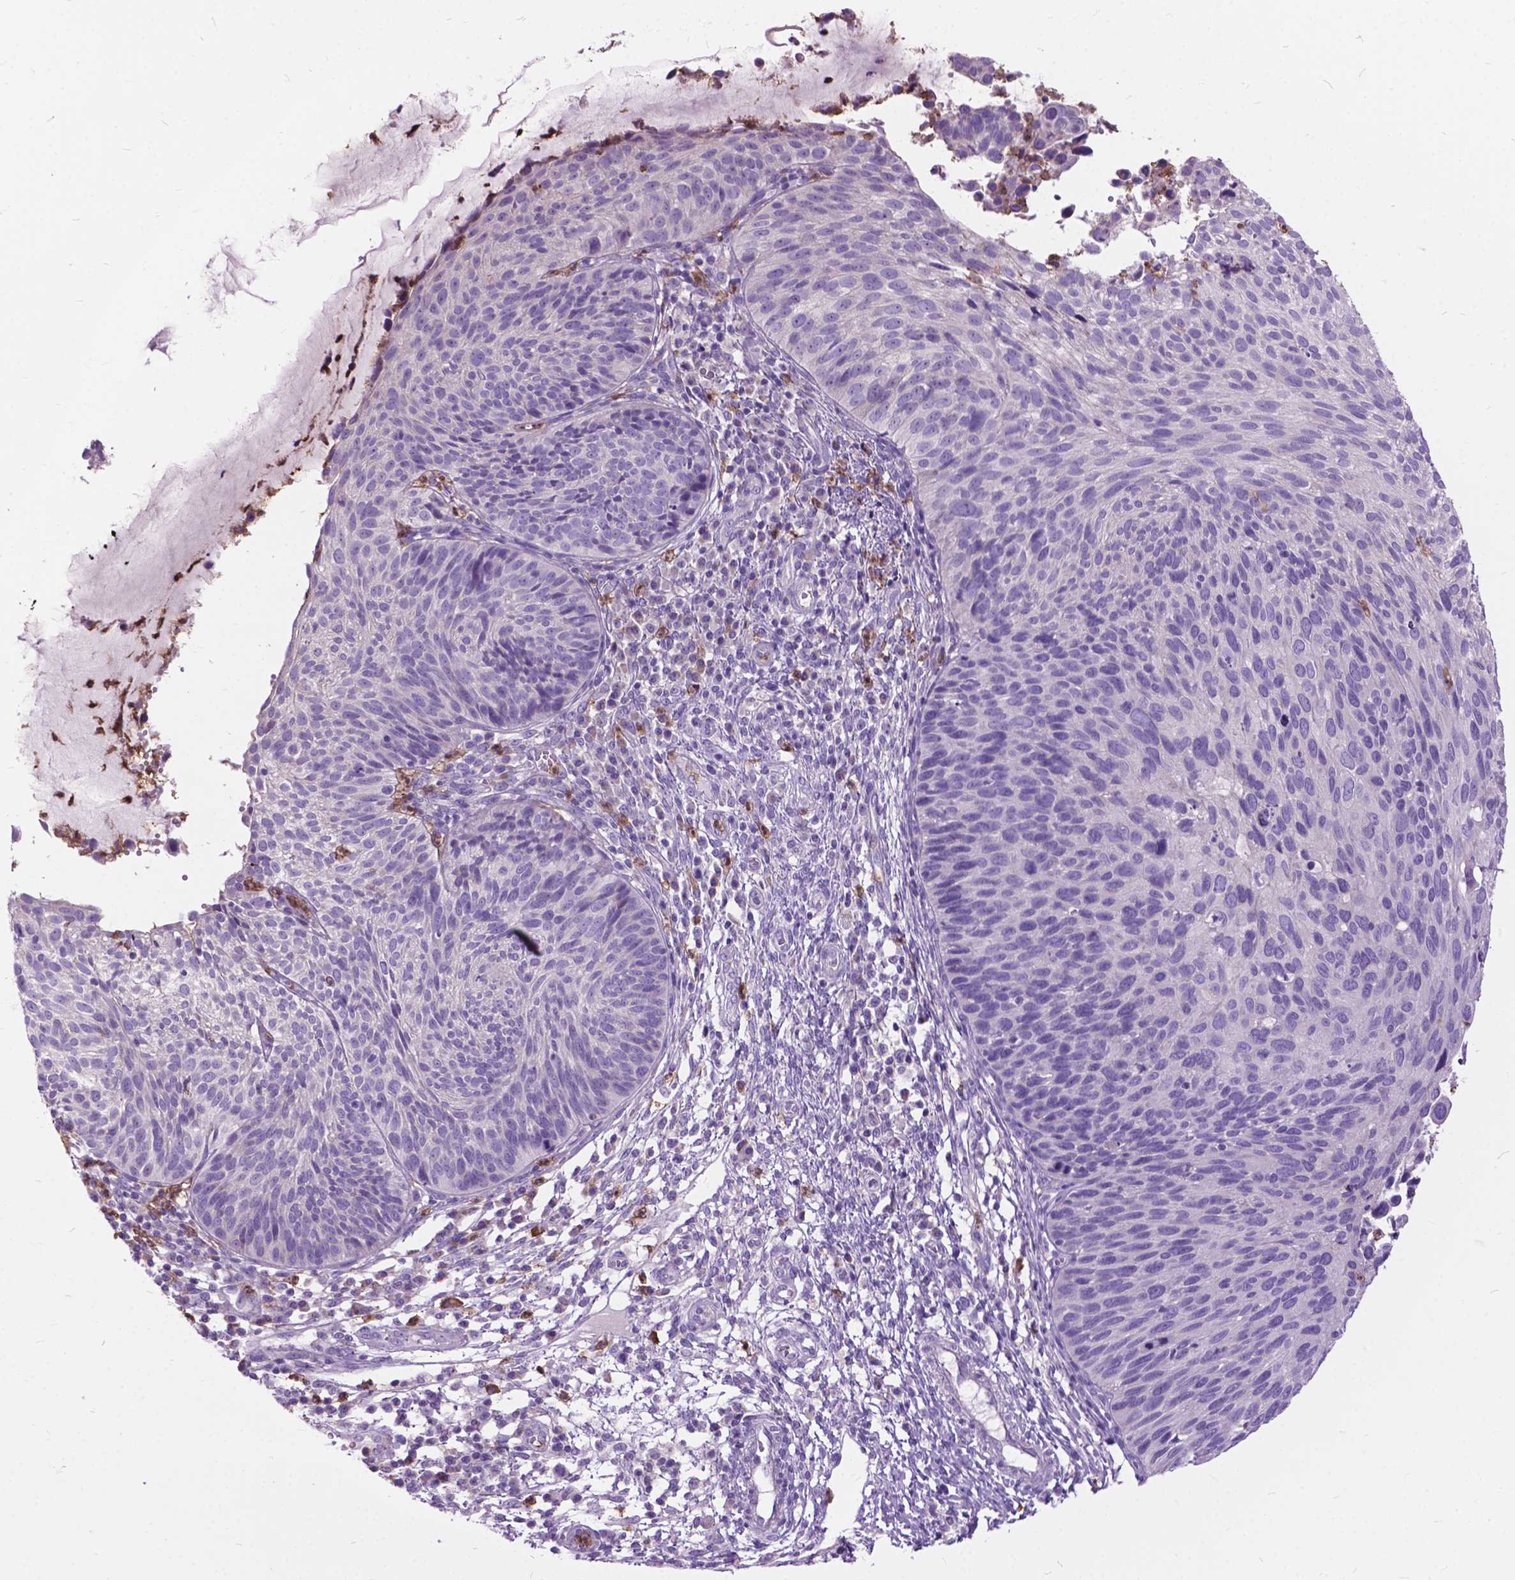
{"staining": {"intensity": "negative", "quantity": "none", "location": "none"}, "tissue": "cervical cancer", "cell_type": "Tumor cells", "image_type": "cancer", "snomed": [{"axis": "morphology", "description": "Squamous cell carcinoma, NOS"}, {"axis": "topography", "description": "Cervix"}], "caption": "Micrograph shows no significant protein positivity in tumor cells of squamous cell carcinoma (cervical). Brightfield microscopy of immunohistochemistry stained with DAB (3,3'-diaminobenzidine) (brown) and hematoxylin (blue), captured at high magnification.", "gene": "PRR35", "patient": {"sex": "female", "age": 36}}